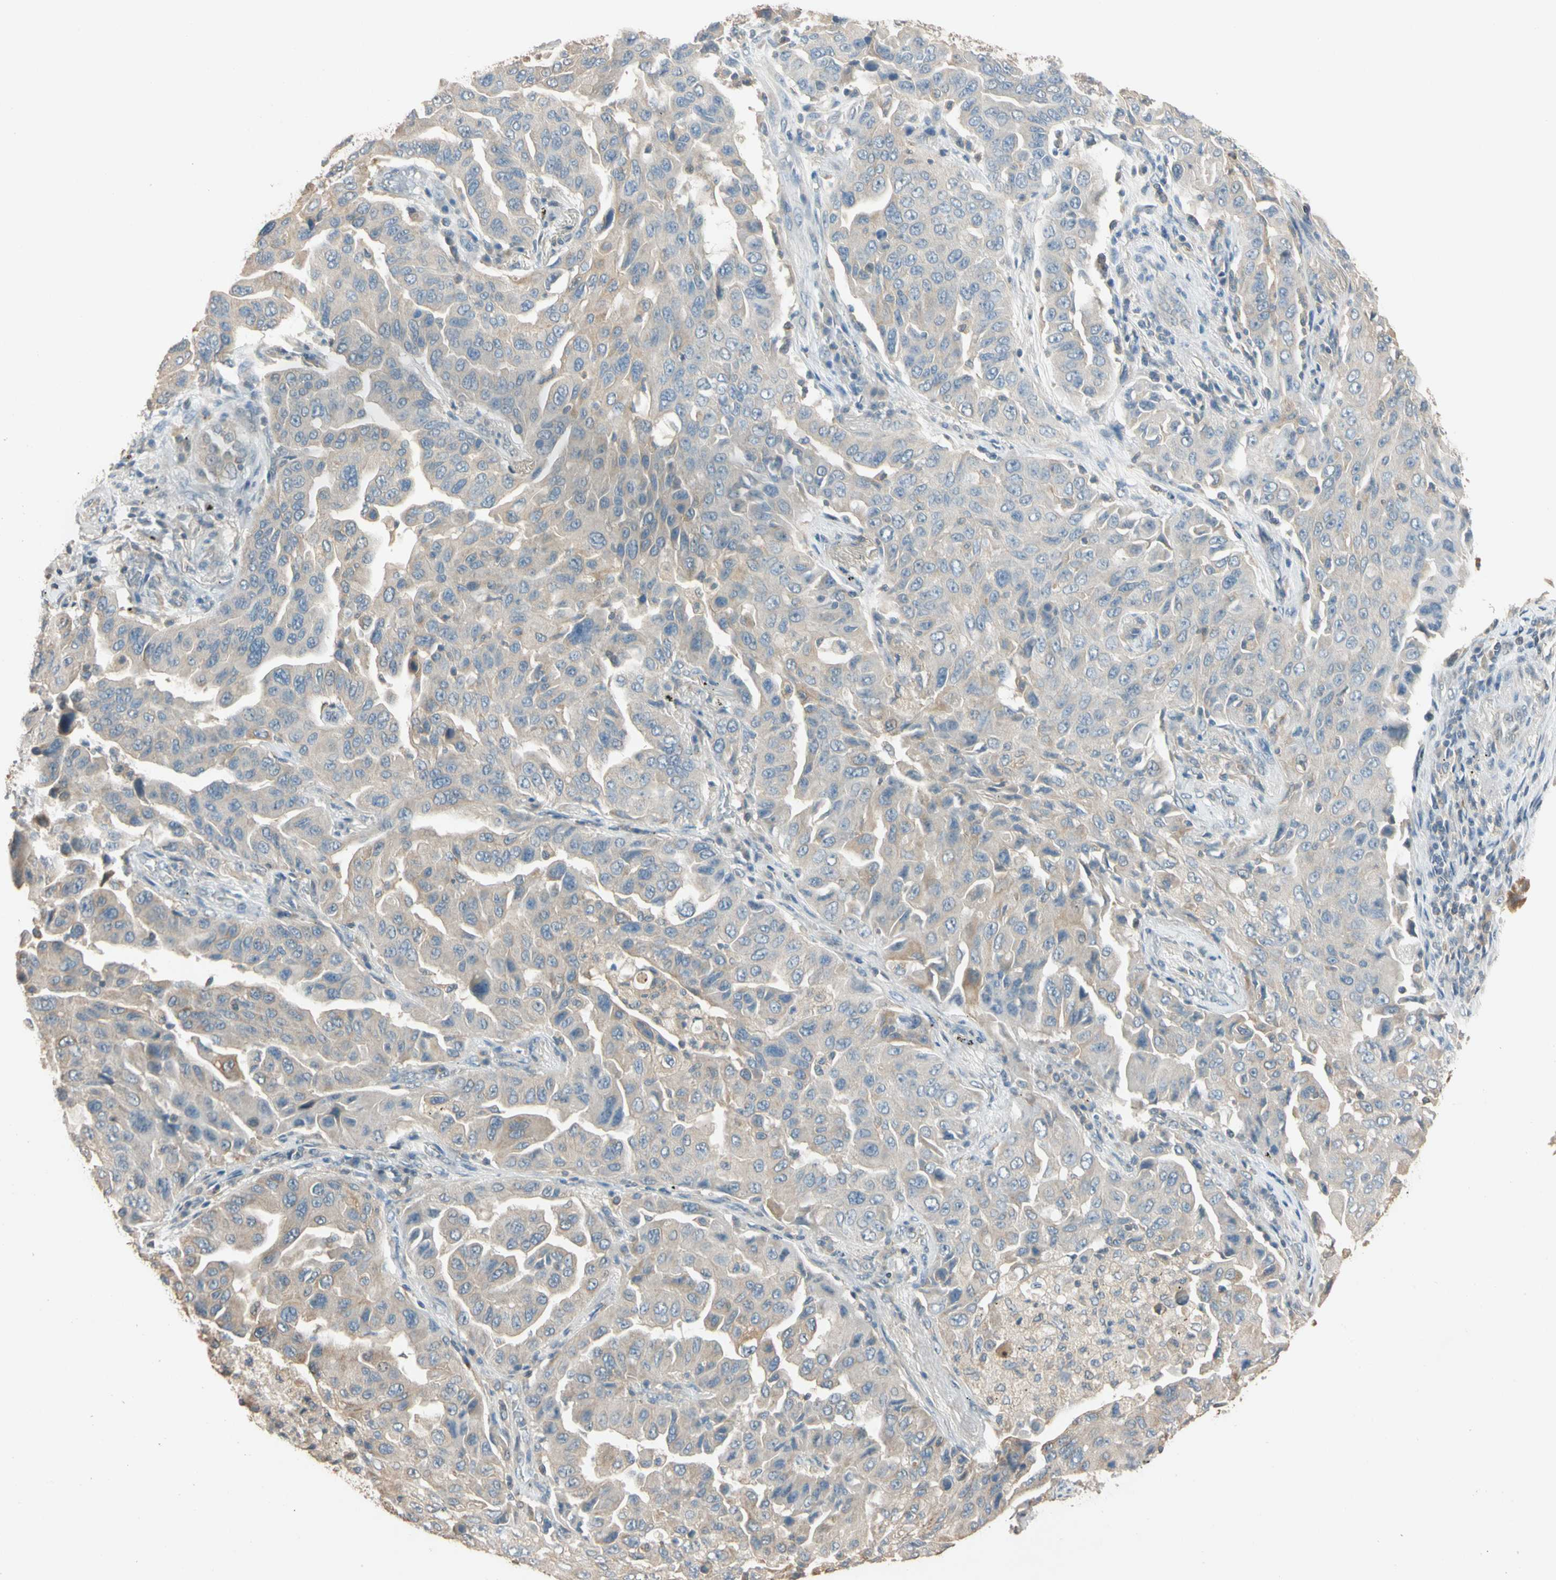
{"staining": {"intensity": "weak", "quantity": ">75%", "location": "cytoplasmic/membranous"}, "tissue": "lung cancer", "cell_type": "Tumor cells", "image_type": "cancer", "snomed": [{"axis": "morphology", "description": "Adenocarcinoma, NOS"}, {"axis": "topography", "description": "Lung"}], "caption": "The micrograph reveals immunohistochemical staining of lung cancer (adenocarcinoma). There is weak cytoplasmic/membranous positivity is seen in about >75% of tumor cells.", "gene": "MAP3K7", "patient": {"sex": "female", "age": 65}}